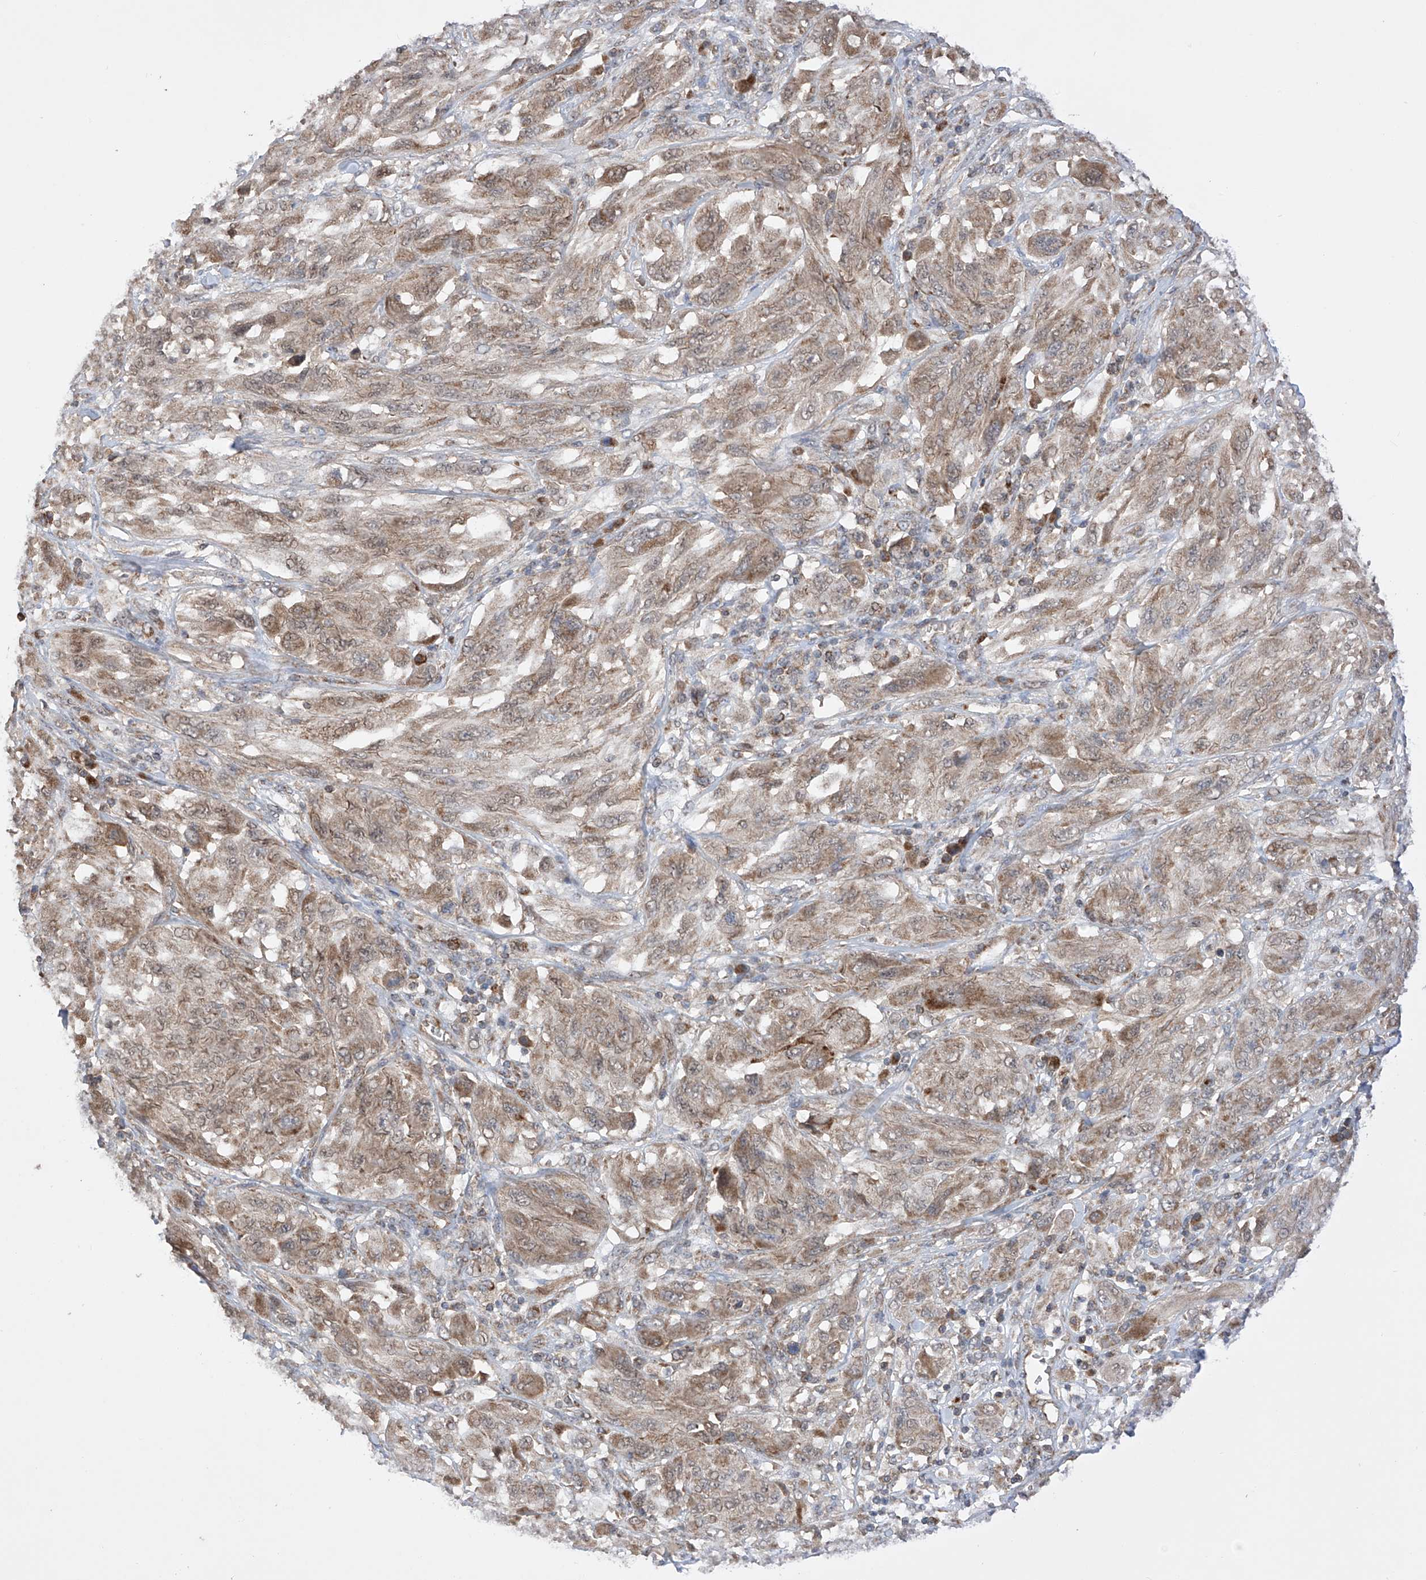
{"staining": {"intensity": "weak", "quantity": ">75%", "location": "cytoplasmic/membranous"}, "tissue": "melanoma", "cell_type": "Tumor cells", "image_type": "cancer", "snomed": [{"axis": "morphology", "description": "Malignant melanoma, NOS"}, {"axis": "topography", "description": "Skin"}], "caption": "High-power microscopy captured an immunohistochemistry (IHC) micrograph of malignant melanoma, revealing weak cytoplasmic/membranous staining in about >75% of tumor cells. (brown staining indicates protein expression, while blue staining denotes nuclei).", "gene": "SDHAF4", "patient": {"sex": "female", "age": 91}}